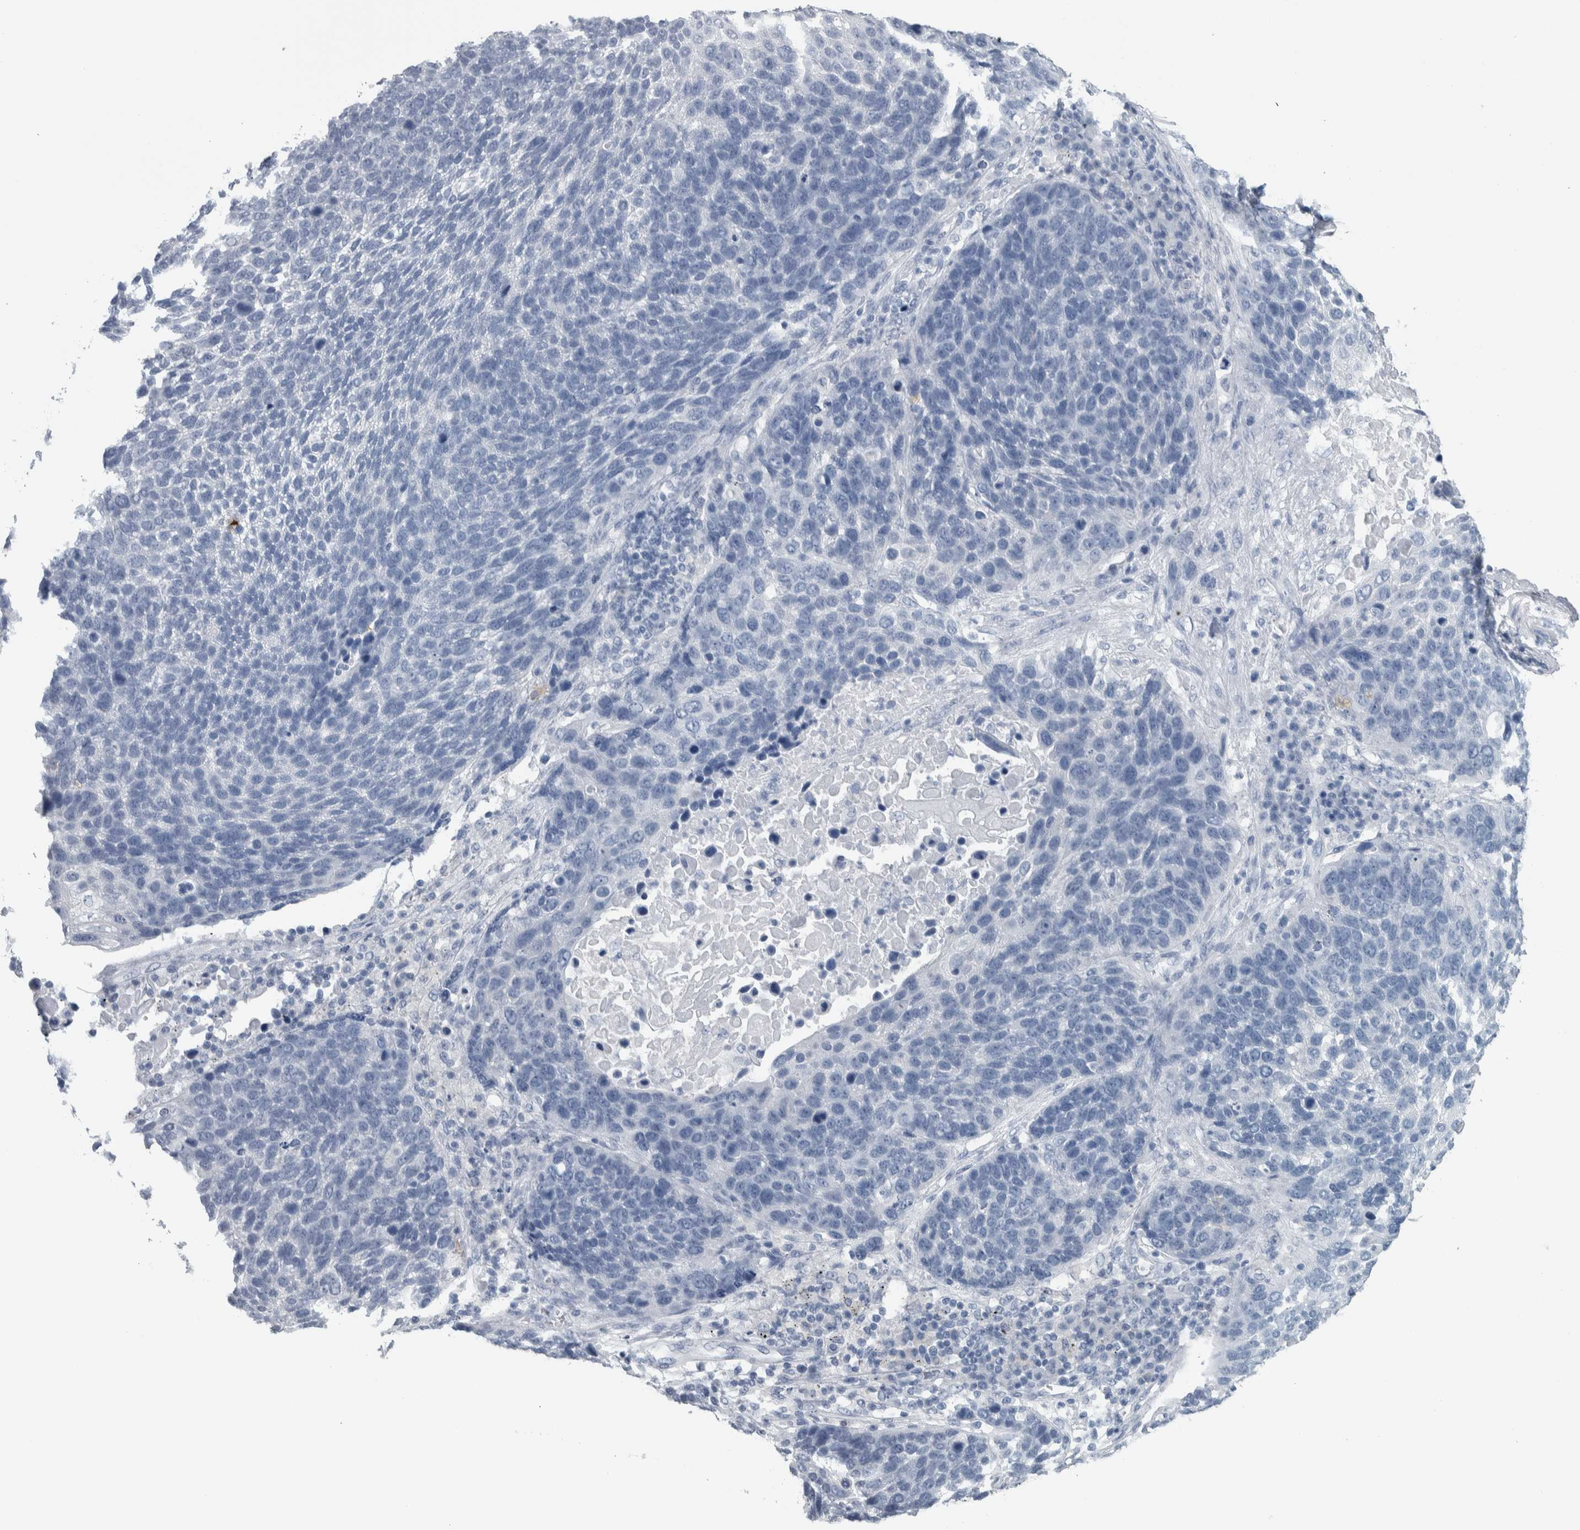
{"staining": {"intensity": "negative", "quantity": "none", "location": "none"}, "tissue": "lung cancer", "cell_type": "Tumor cells", "image_type": "cancer", "snomed": [{"axis": "morphology", "description": "Squamous cell carcinoma, NOS"}, {"axis": "topography", "description": "Lung"}], "caption": "Immunohistochemistry of squamous cell carcinoma (lung) reveals no staining in tumor cells.", "gene": "CDH17", "patient": {"sex": "male", "age": 66}}